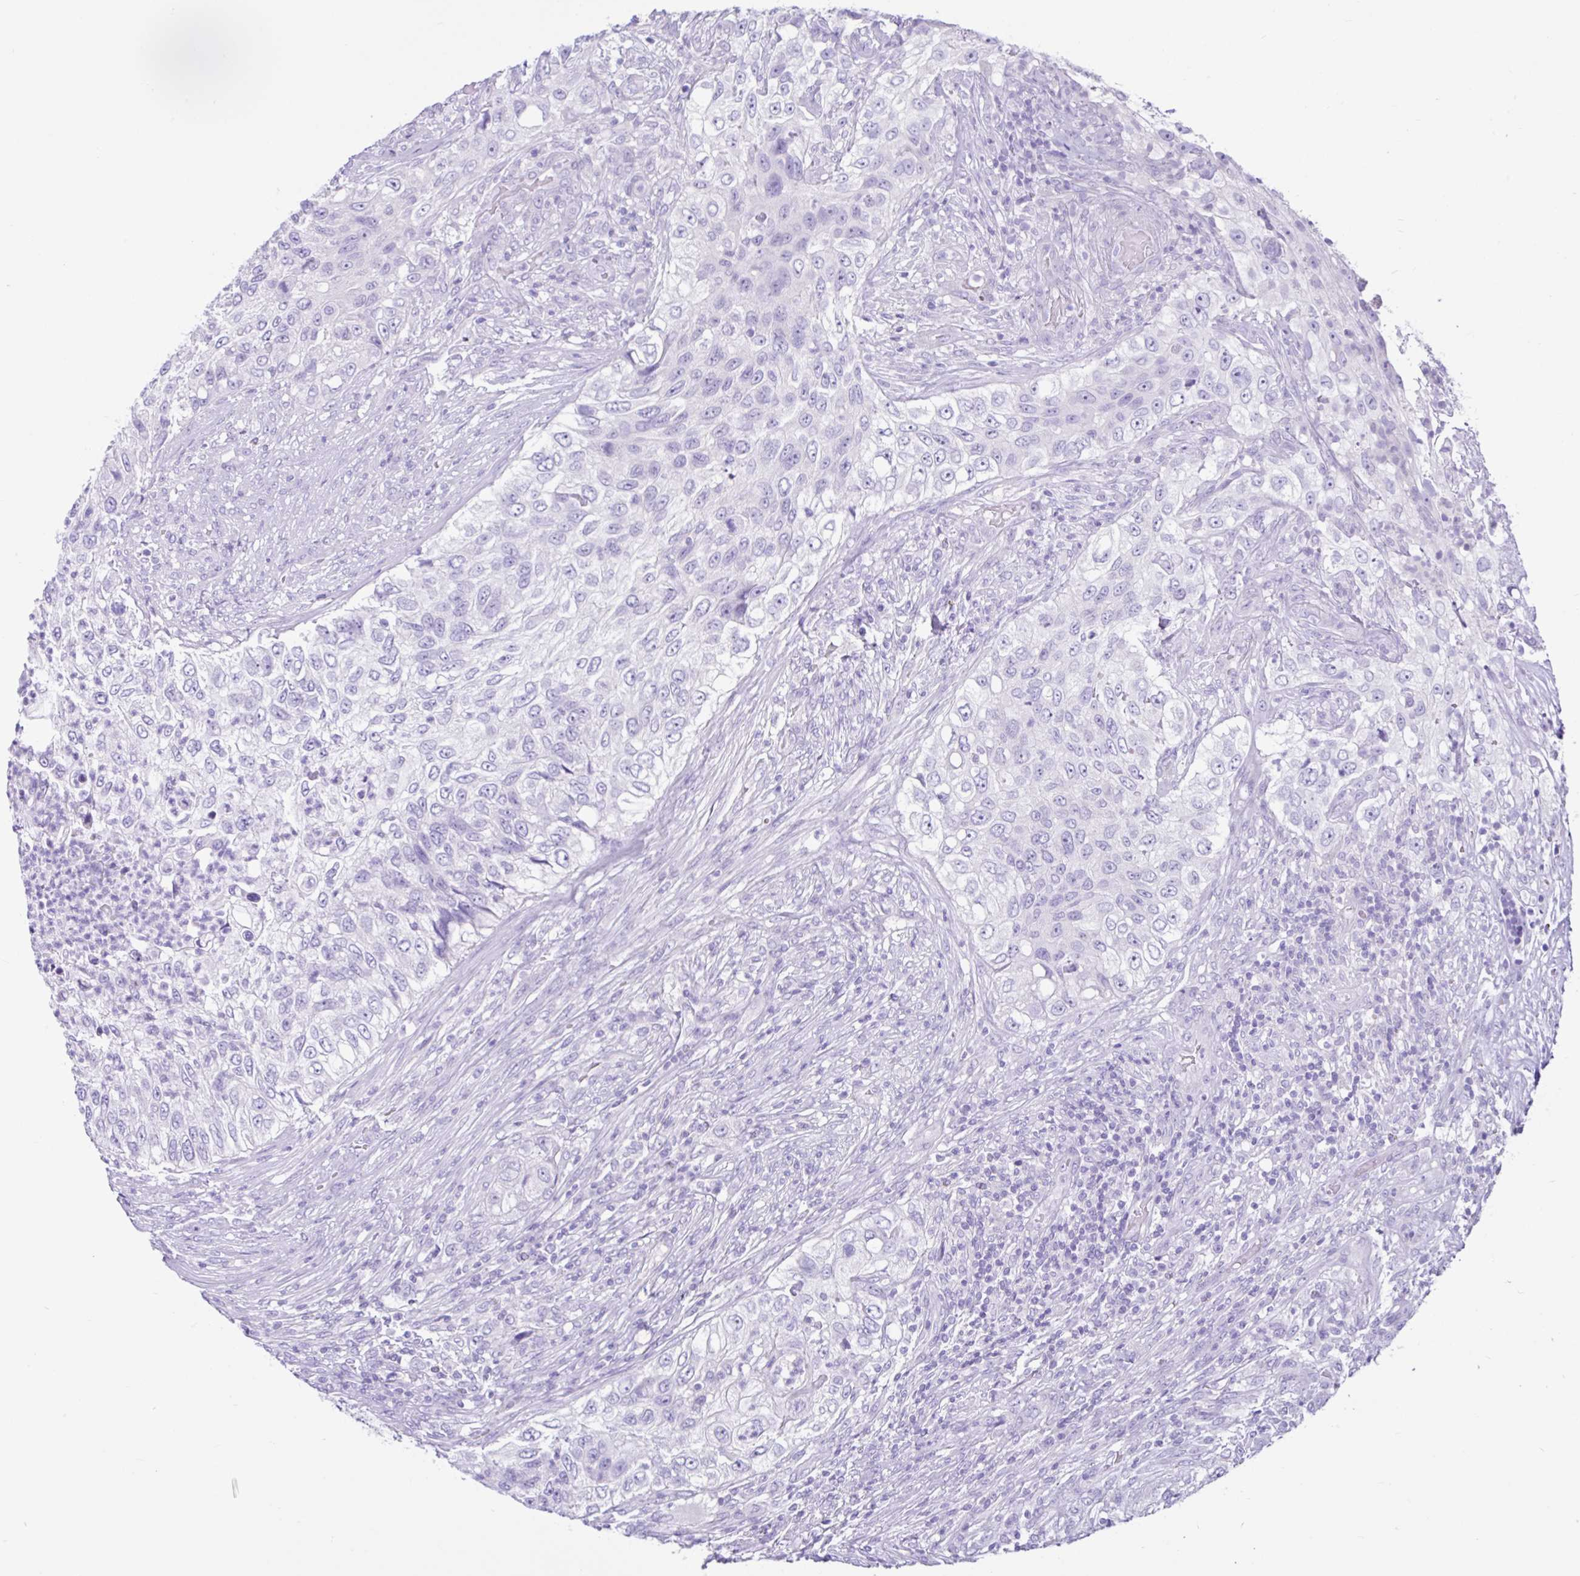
{"staining": {"intensity": "negative", "quantity": "none", "location": "none"}, "tissue": "urothelial cancer", "cell_type": "Tumor cells", "image_type": "cancer", "snomed": [{"axis": "morphology", "description": "Urothelial carcinoma, High grade"}, {"axis": "topography", "description": "Urinary bladder"}], "caption": "The immunohistochemistry (IHC) image has no significant staining in tumor cells of high-grade urothelial carcinoma tissue.", "gene": "CYP19A1", "patient": {"sex": "female", "age": 60}}